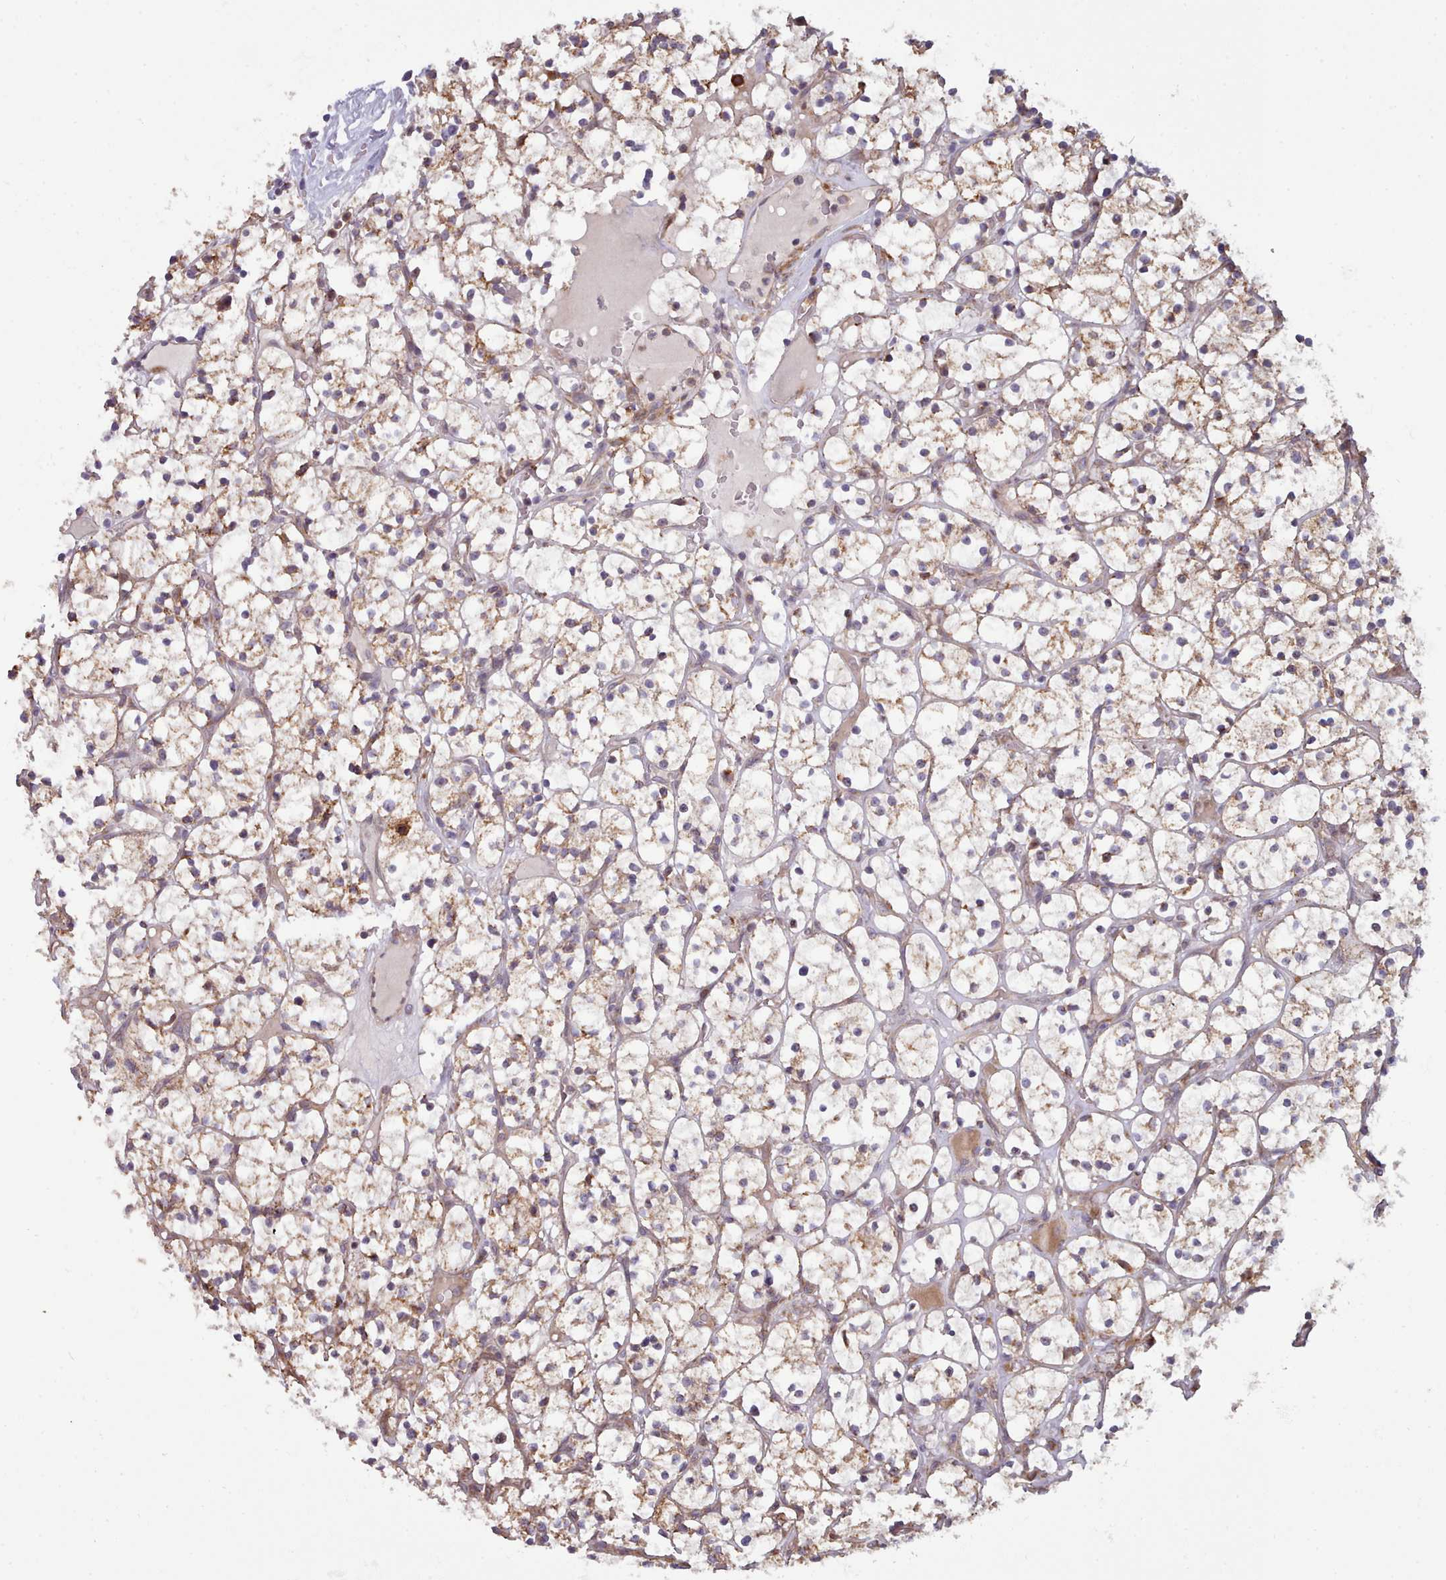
{"staining": {"intensity": "moderate", "quantity": ">75%", "location": "cytoplasmic/membranous"}, "tissue": "renal cancer", "cell_type": "Tumor cells", "image_type": "cancer", "snomed": [{"axis": "morphology", "description": "Adenocarcinoma, NOS"}, {"axis": "topography", "description": "Kidney"}], "caption": "Protein analysis of renal cancer tissue shows moderate cytoplasmic/membranous positivity in about >75% of tumor cells. The staining was performed using DAB (3,3'-diaminobenzidine) to visualize the protein expression in brown, while the nuclei were stained in blue with hematoxylin (Magnification: 20x).", "gene": "TRIM26", "patient": {"sex": "female", "age": 64}}